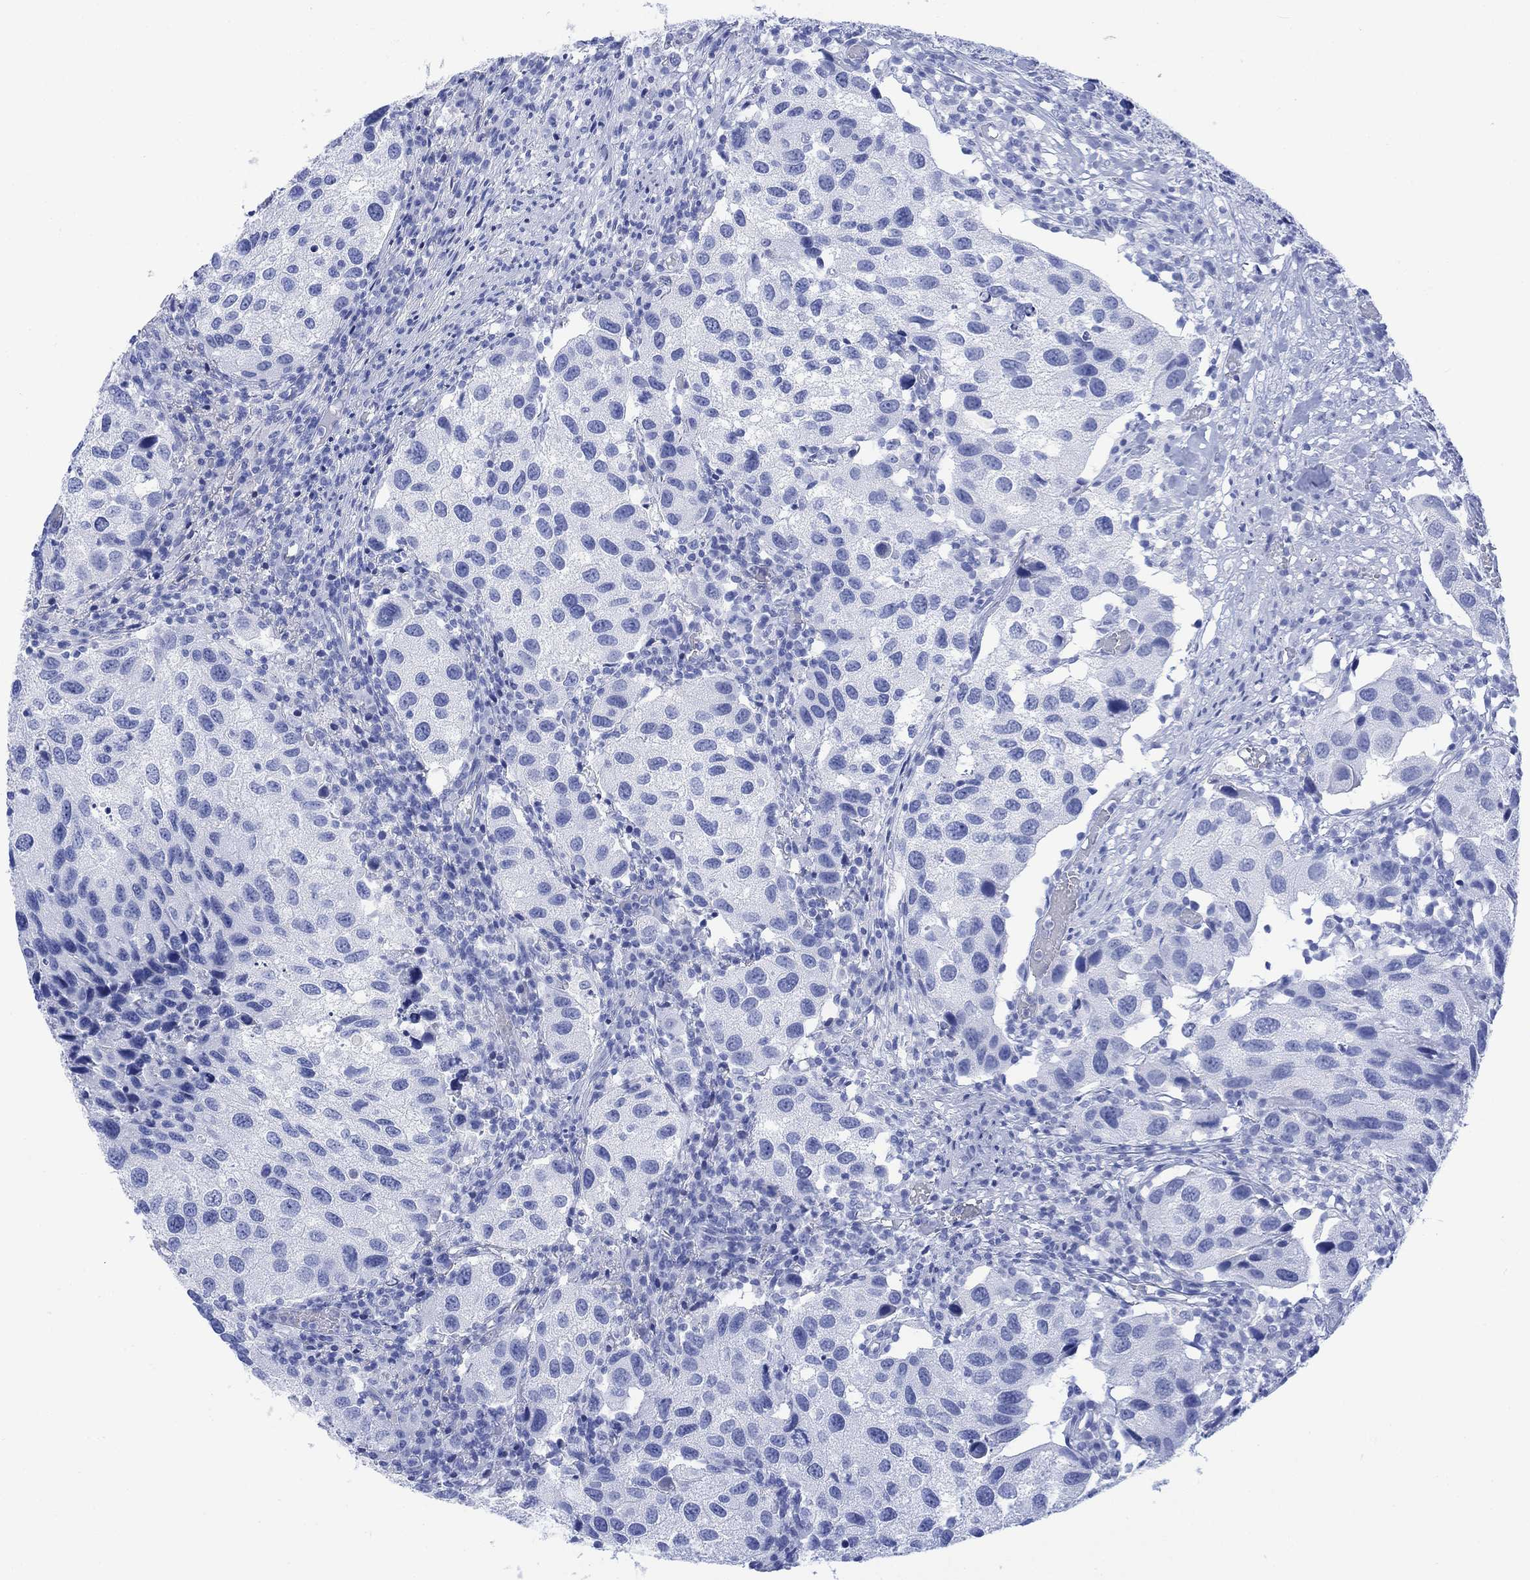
{"staining": {"intensity": "negative", "quantity": "none", "location": "none"}, "tissue": "urothelial cancer", "cell_type": "Tumor cells", "image_type": "cancer", "snomed": [{"axis": "morphology", "description": "Urothelial carcinoma, High grade"}, {"axis": "topography", "description": "Urinary bladder"}], "caption": "This is an immunohistochemistry (IHC) image of urothelial carcinoma (high-grade). There is no expression in tumor cells.", "gene": "CELF4", "patient": {"sex": "male", "age": 79}}